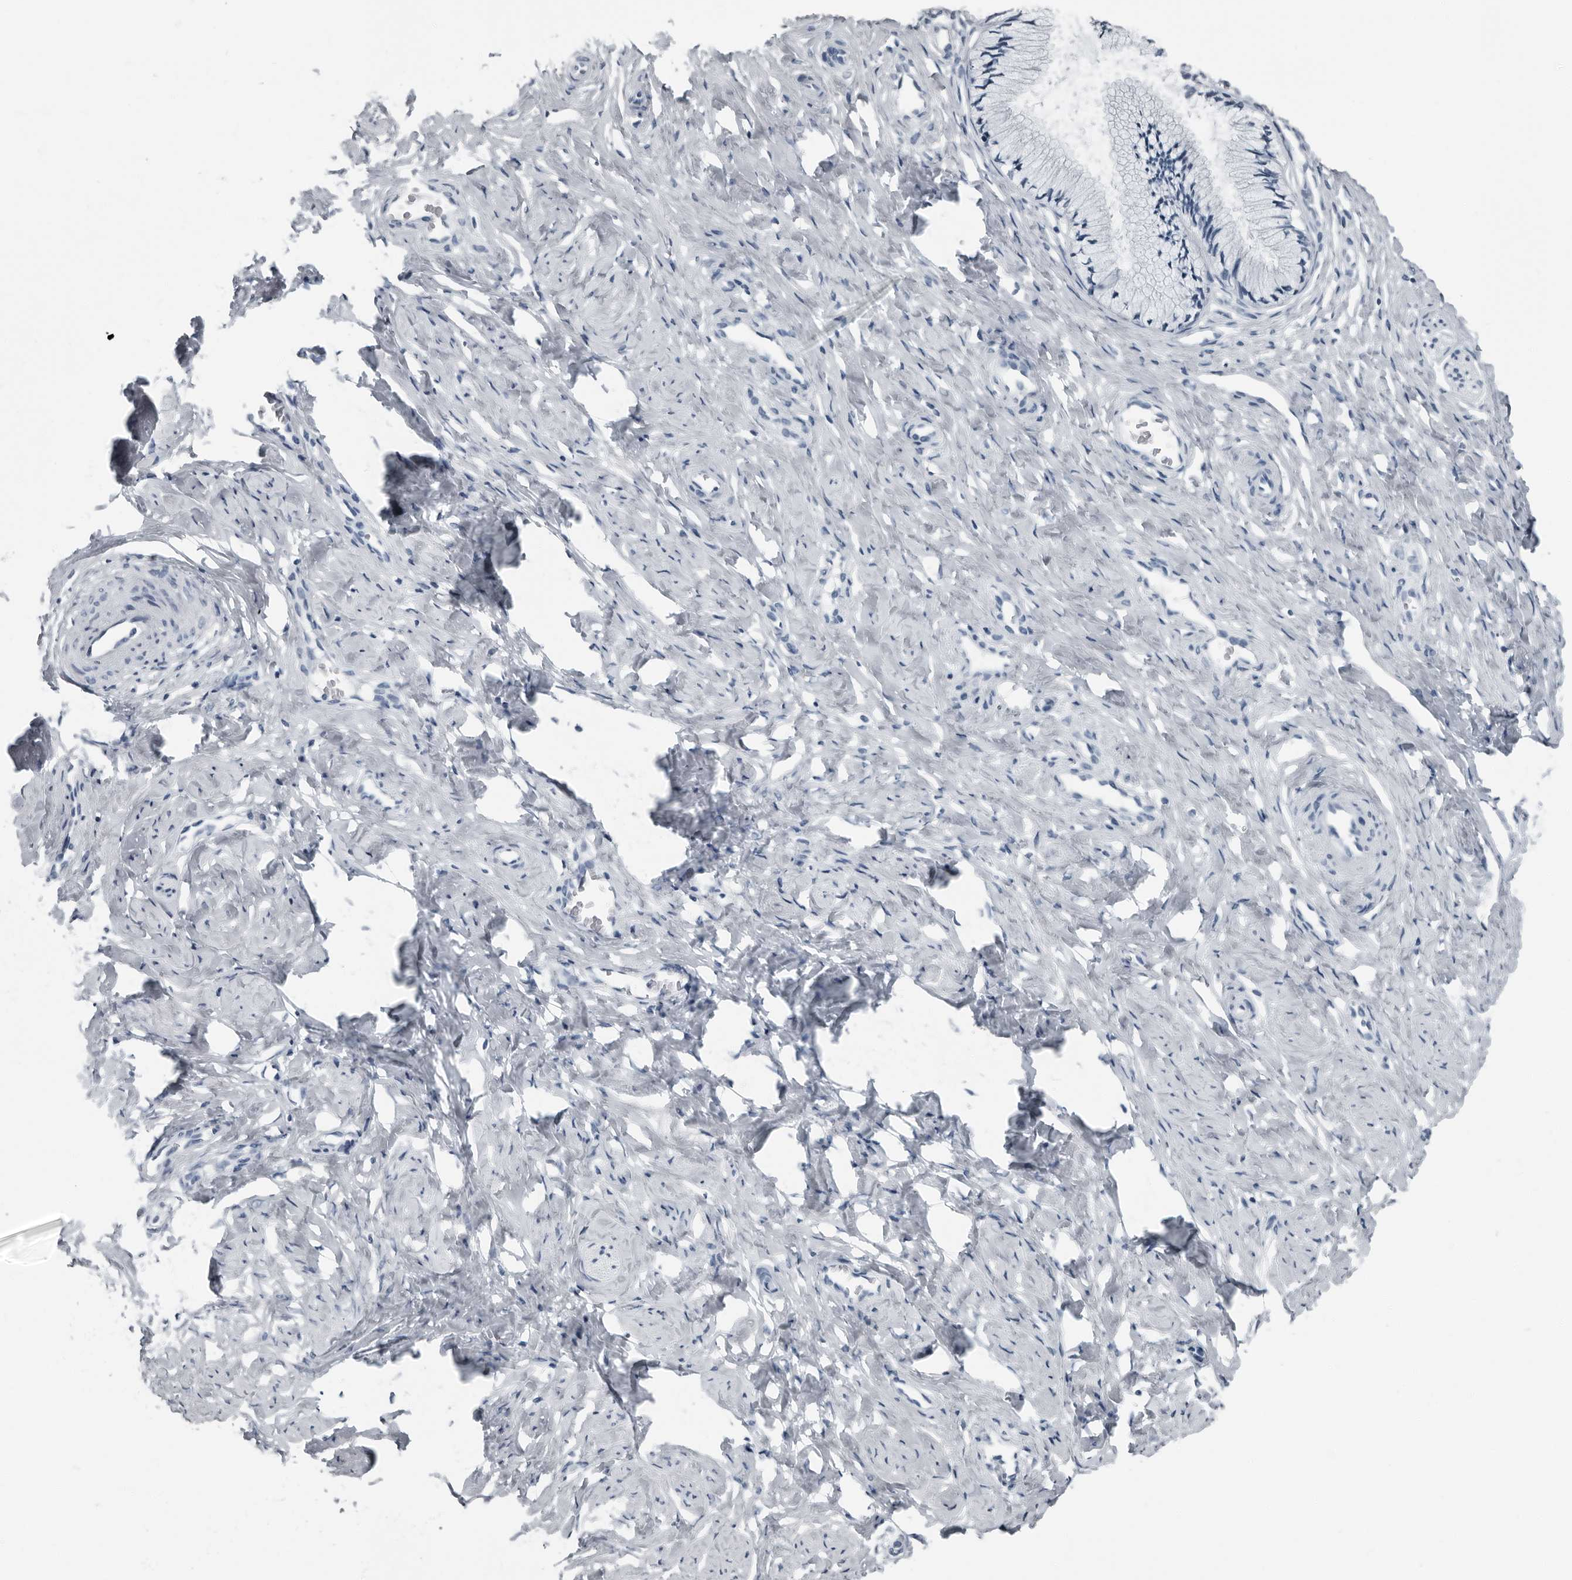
{"staining": {"intensity": "negative", "quantity": "none", "location": "none"}, "tissue": "cervix", "cell_type": "Glandular cells", "image_type": "normal", "snomed": [{"axis": "morphology", "description": "Normal tissue, NOS"}, {"axis": "topography", "description": "Cervix"}], "caption": "Histopathology image shows no protein staining in glandular cells of normal cervix. (DAB immunohistochemistry (IHC) with hematoxylin counter stain).", "gene": "PRSS1", "patient": {"sex": "female", "age": 27}}